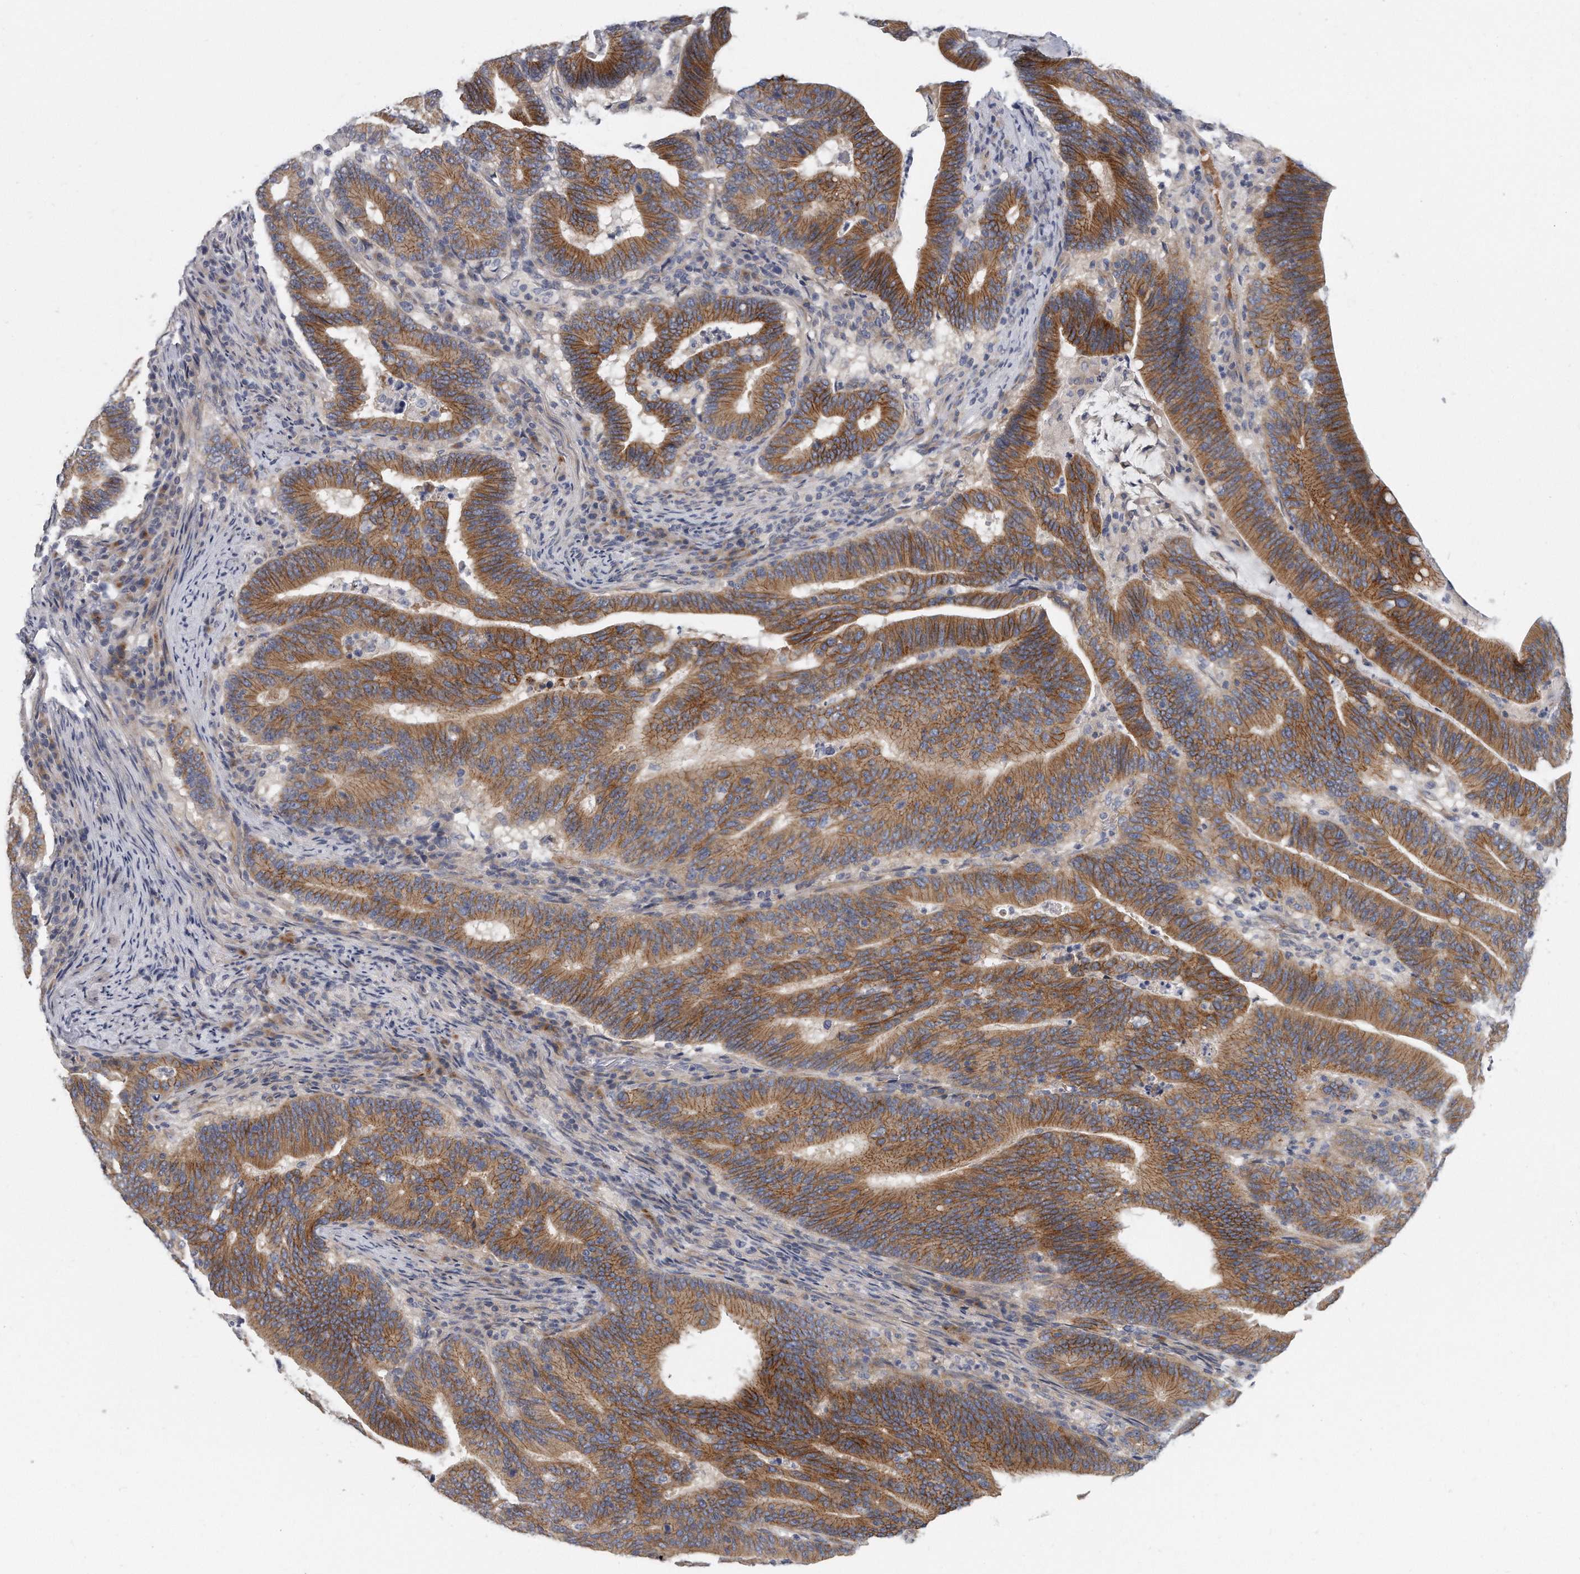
{"staining": {"intensity": "strong", "quantity": ">75%", "location": "cytoplasmic/membranous"}, "tissue": "colorectal cancer", "cell_type": "Tumor cells", "image_type": "cancer", "snomed": [{"axis": "morphology", "description": "Adenocarcinoma, NOS"}, {"axis": "topography", "description": "Colon"}], "caption": "About >75% of tumor cells in colorectal adenocarcinoma display strong cytoplasmic/membranous protein positivity as visualized by brown immunohistochemical staining.", "gene": "PLEKHA6", "patient": {"sex": "female", "age": 66}}